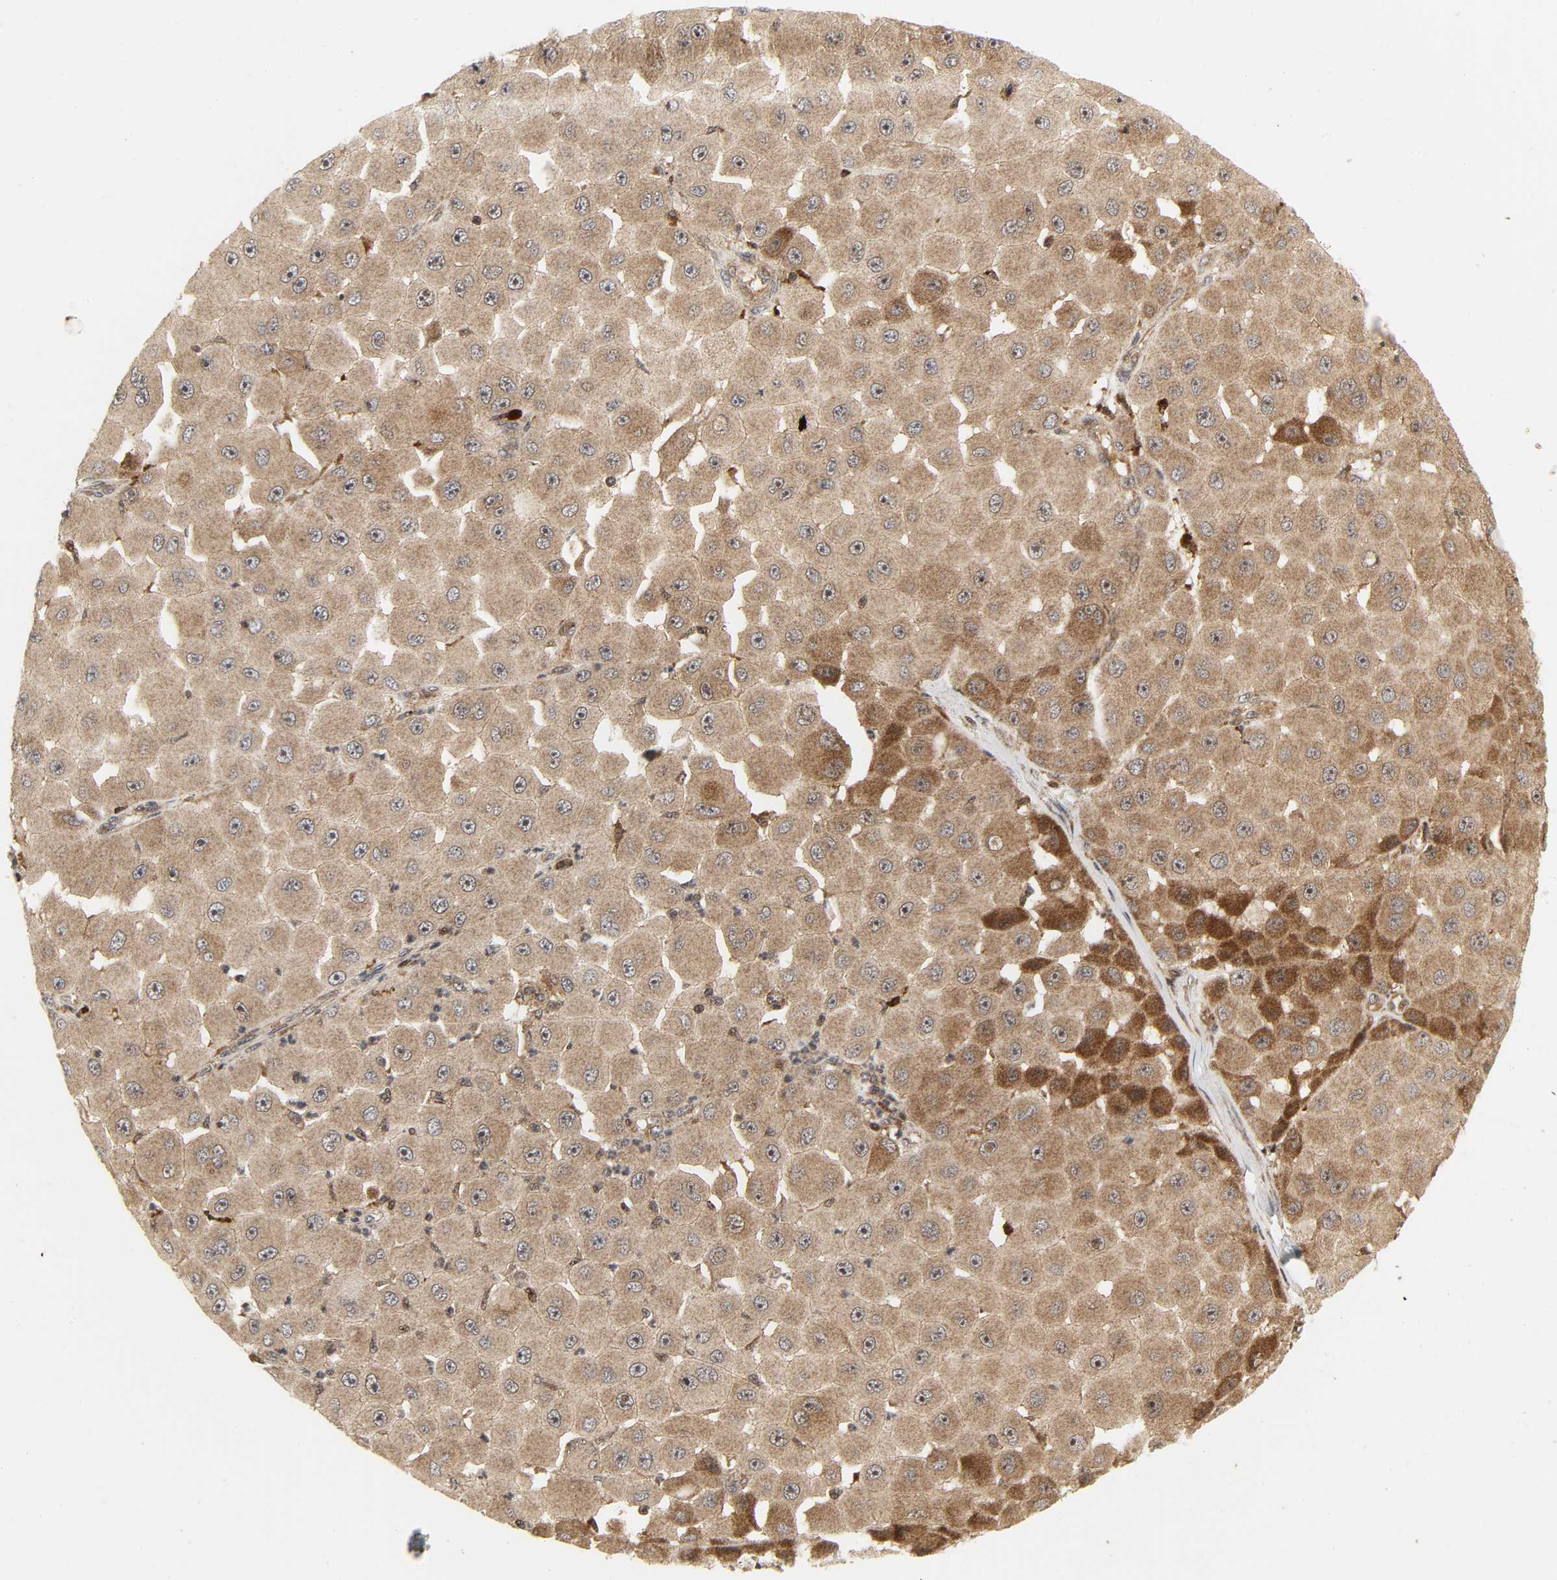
{"staining": {"intensity": "moderate", "quantity": ">75%", "location": "cytoplasmic/membranous"}, "tissue": "melanoma", "cell_type": "Tumor cells", "image_type": "cancer", "snomed": [{"axis": "morphology", "description": "Malignant melanoma, NOS"}, {"axis": "topography", "description": "Skin"}], "caption": "Protein expression analysis of melanoma reveals moderate cytoplasmic/membranous expression in approximately >75% of tumor cells.", "gene": "CHUK", "patient": {"sex": "female", "age": 81}}